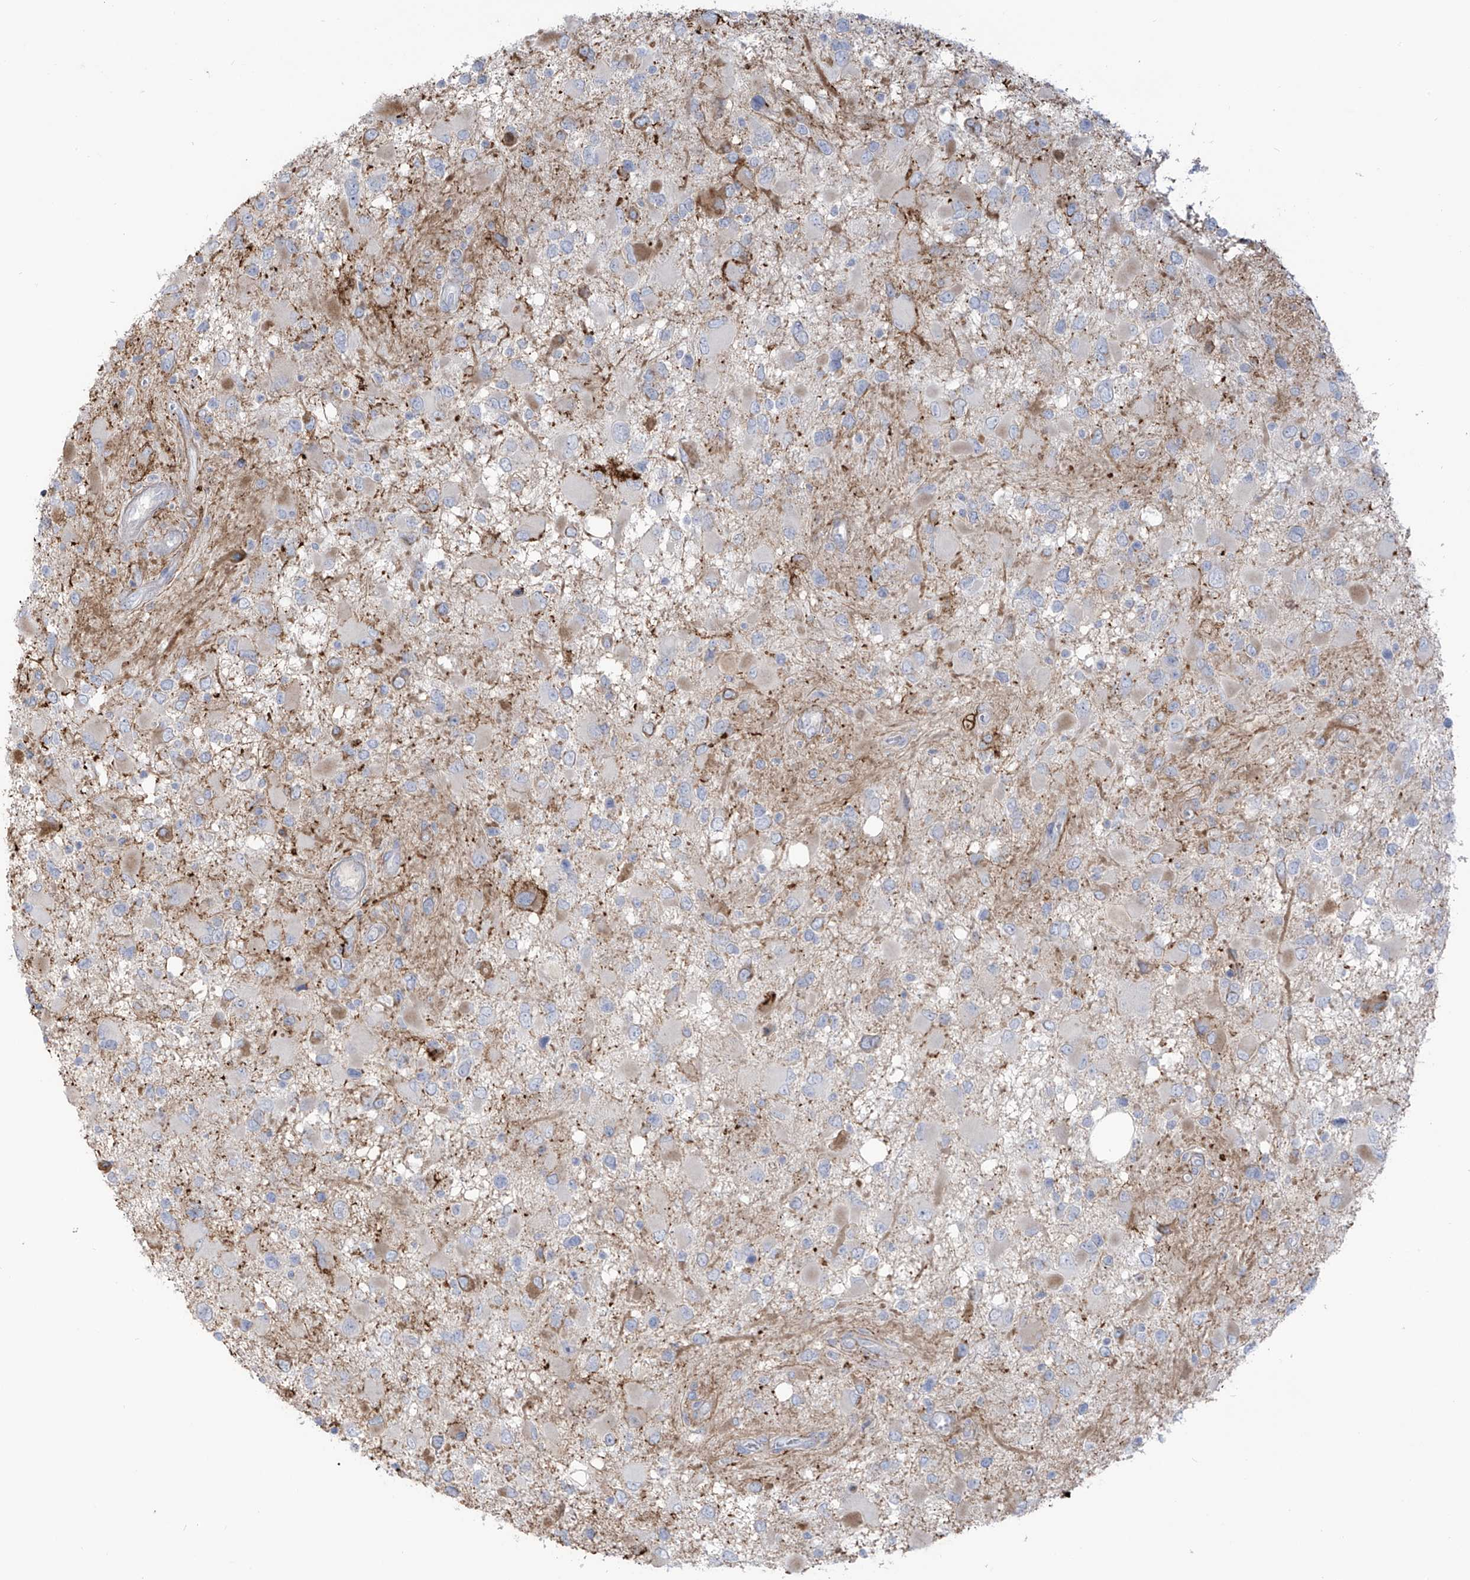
{"staining": {"intensity": "negative", "quantity": "none", "location": "none"}, "tissue": "glioma", "cell_type": "Tumor cells", "image_type": "cancer", "snomed": [{"axis": "morphology", "description": "Glioma, malignant, High grade"}, {"axis": "topography", "description": "Brain"}], "caption": "Human glioma stained for a protein using immunohistochemistry reveals no staining in tumor cells.", "gene": "NOTO", "patient": {"sex": "male", "age": 53}}